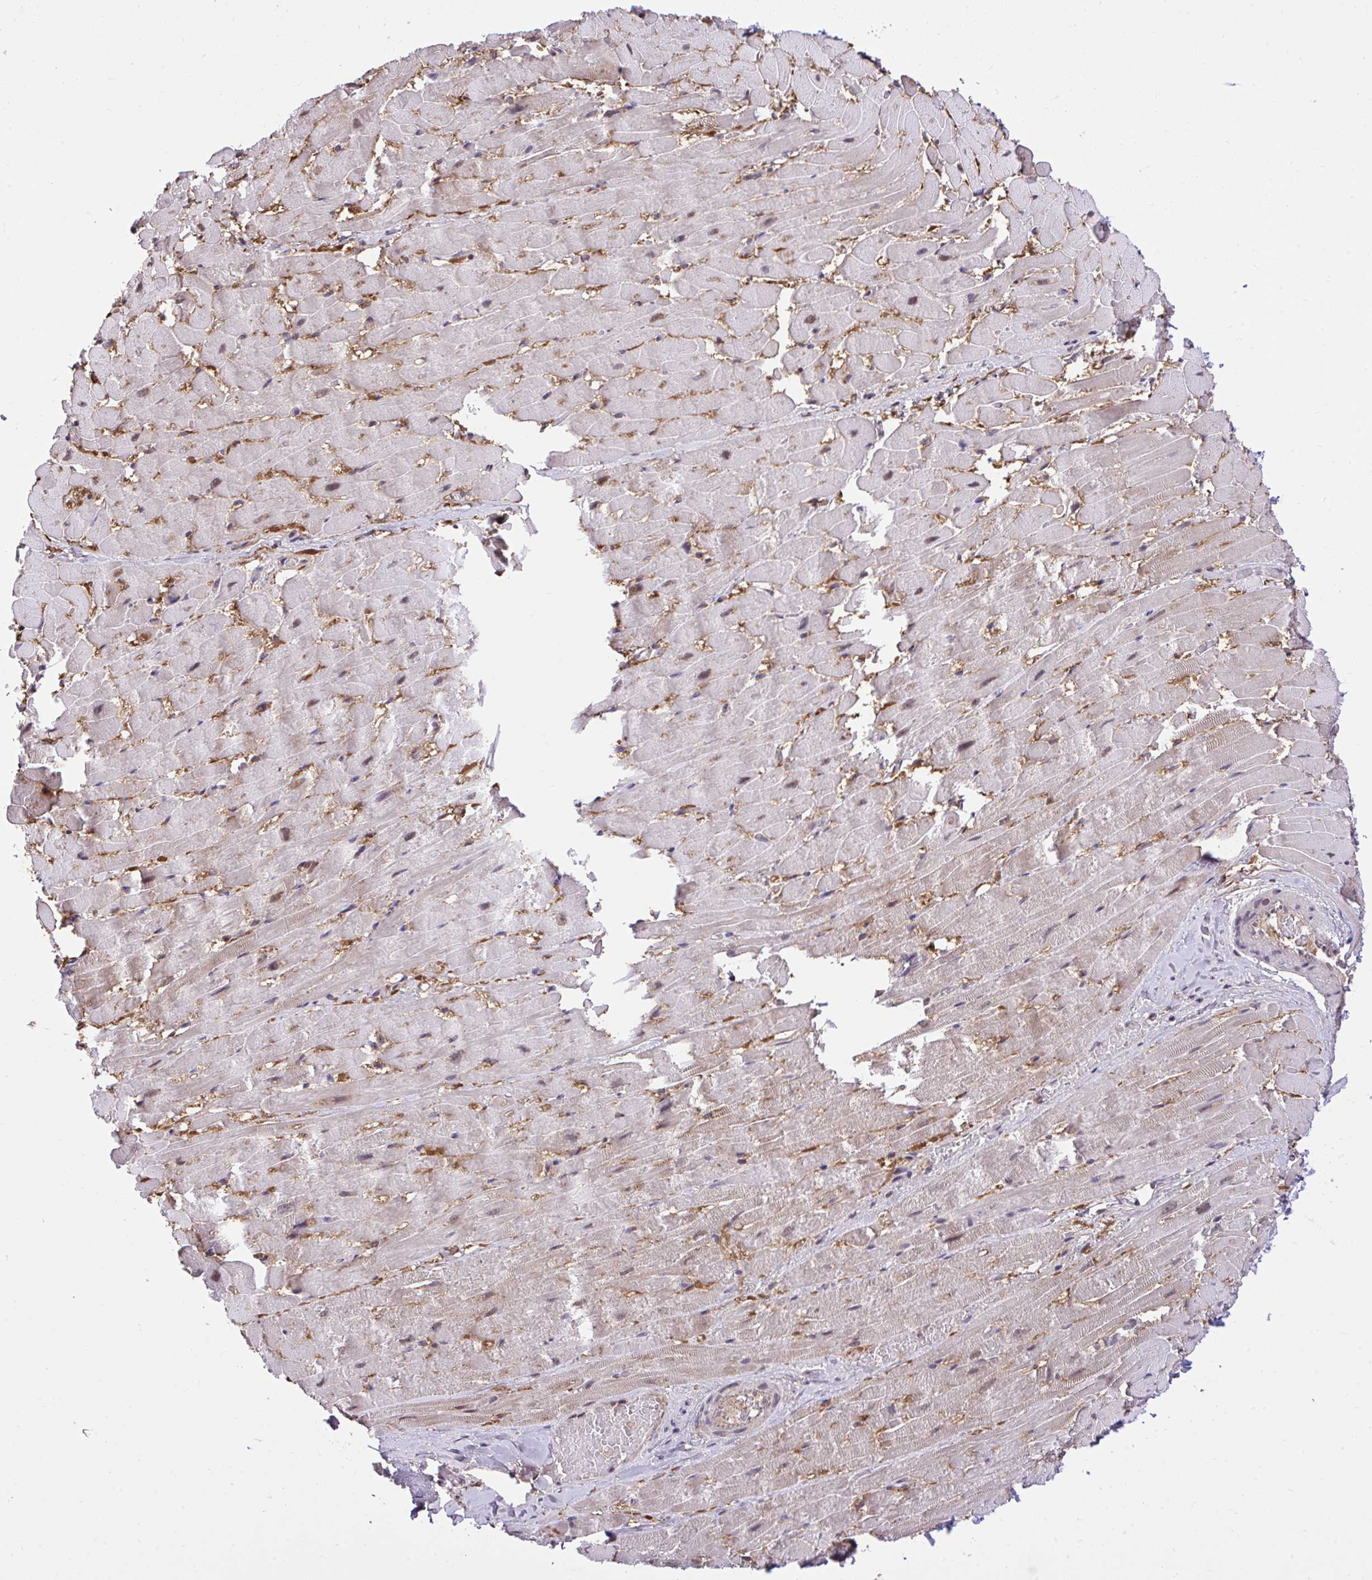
{"staining": {"intensity": "moderate", "quantity": "<25%", "location": "cytoplasmic/membranous,nuclear"}, "tissue": "heart muscle", "cell_type": "Cardiomyocytes", "image_type": "normal", "snomed": [{"axis": "morphology", "description": "Normal tissue, NOS"}, {"axis": "topography", "description": "Heart"}], "caption": "Approximately <25% of cardiomyocytes in unremarkable human heart muscle display moderate cytoplasmic/membranous,nuclear protein staining as visualized by brown immunohistochemical staining.", "gene": "GLIS3", "patient": {"sex": "male", "age": 37}}